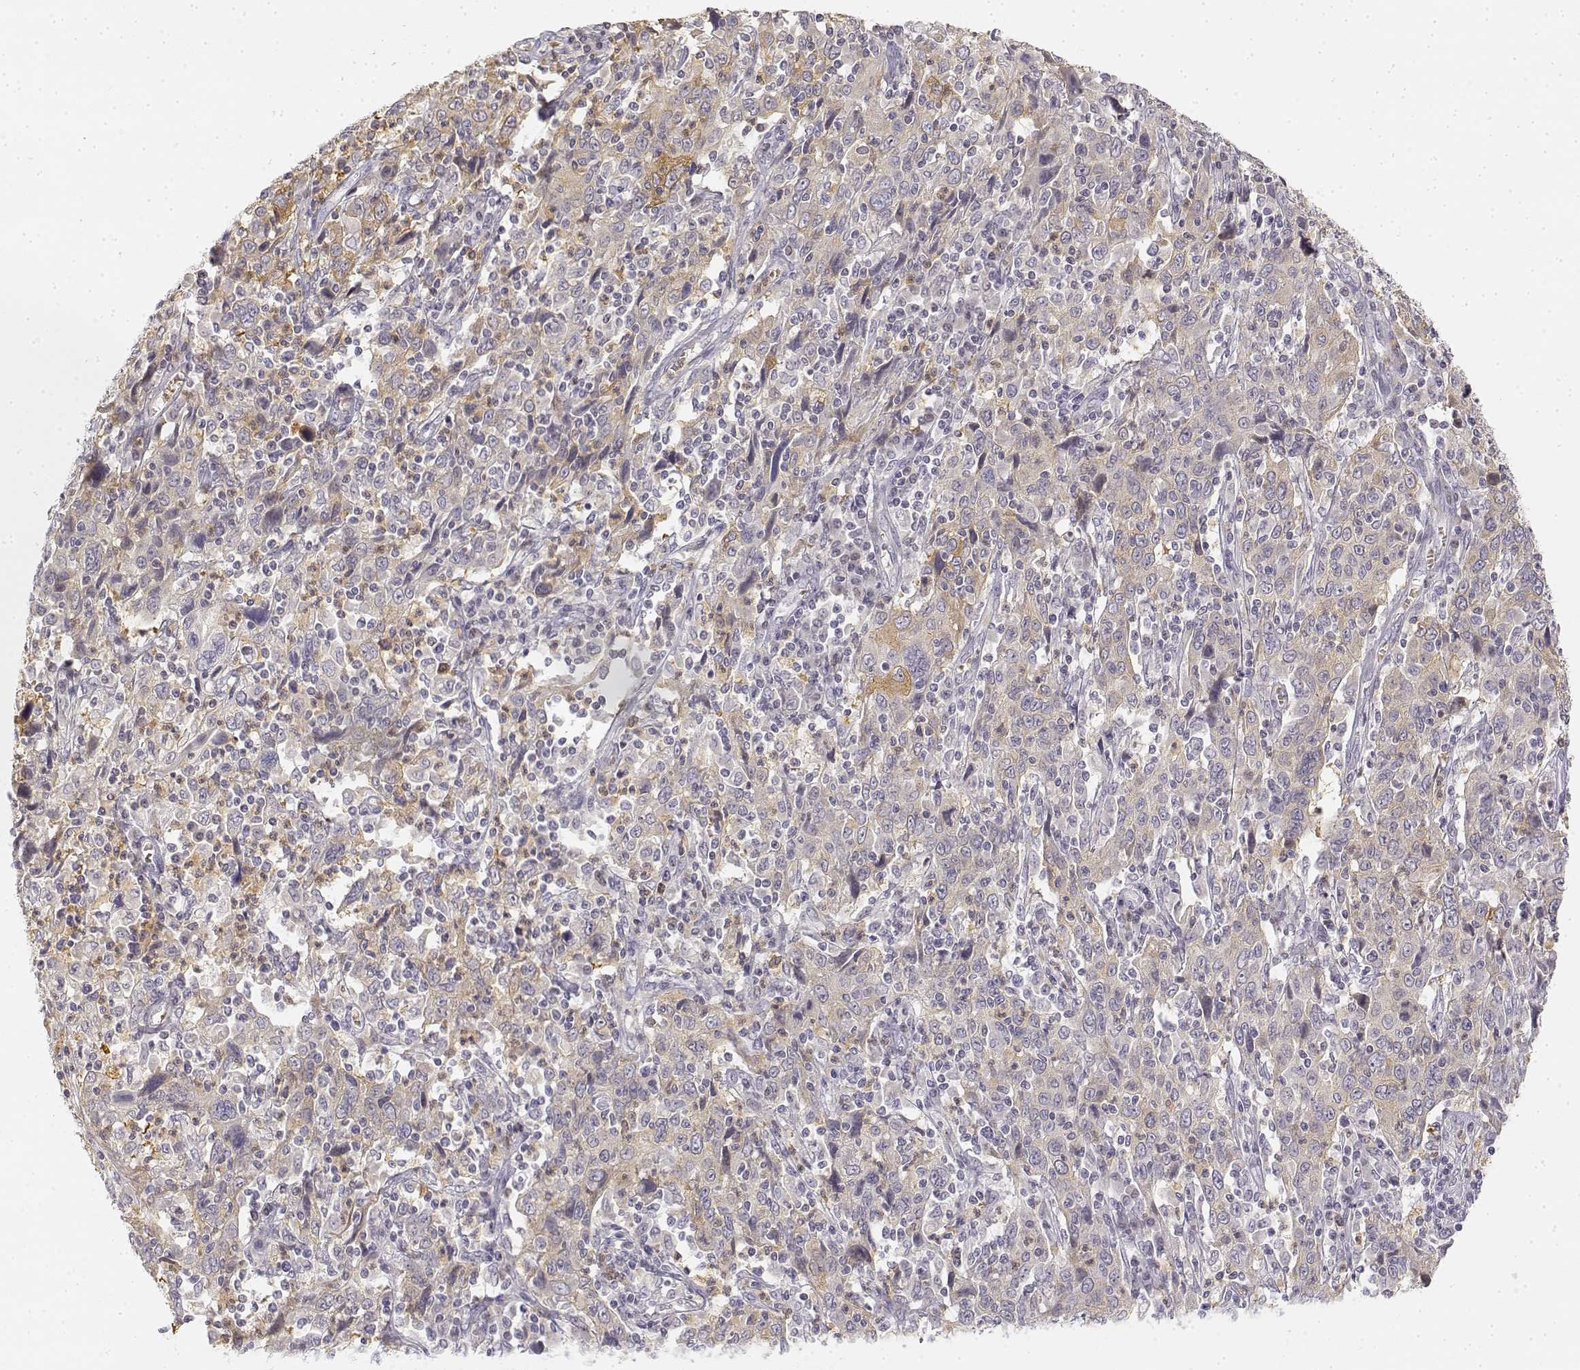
{"staining": {"intensity": "weak", "quantity": "<25%", "location": "cytoplasmic/membranous"}, "tissue": "cervical cancer", "cell_type": "Tumor cells", "image_type": "cancer", "snomed": [{"axis": "morphology", "description": "Squamous cell carcinoma, NOS"}, {"axis": "topography", "description": "Cervix"}], "caption": "Immunohistochemistry image of neoplastic tissue: human cervical cancer stained with DAB (3,3'-diaminobenzidine) displays no significant protein staining in tumor cells.", "gene": "GLIPR1L2", "patient": {"sex": "female", "age": 46}}